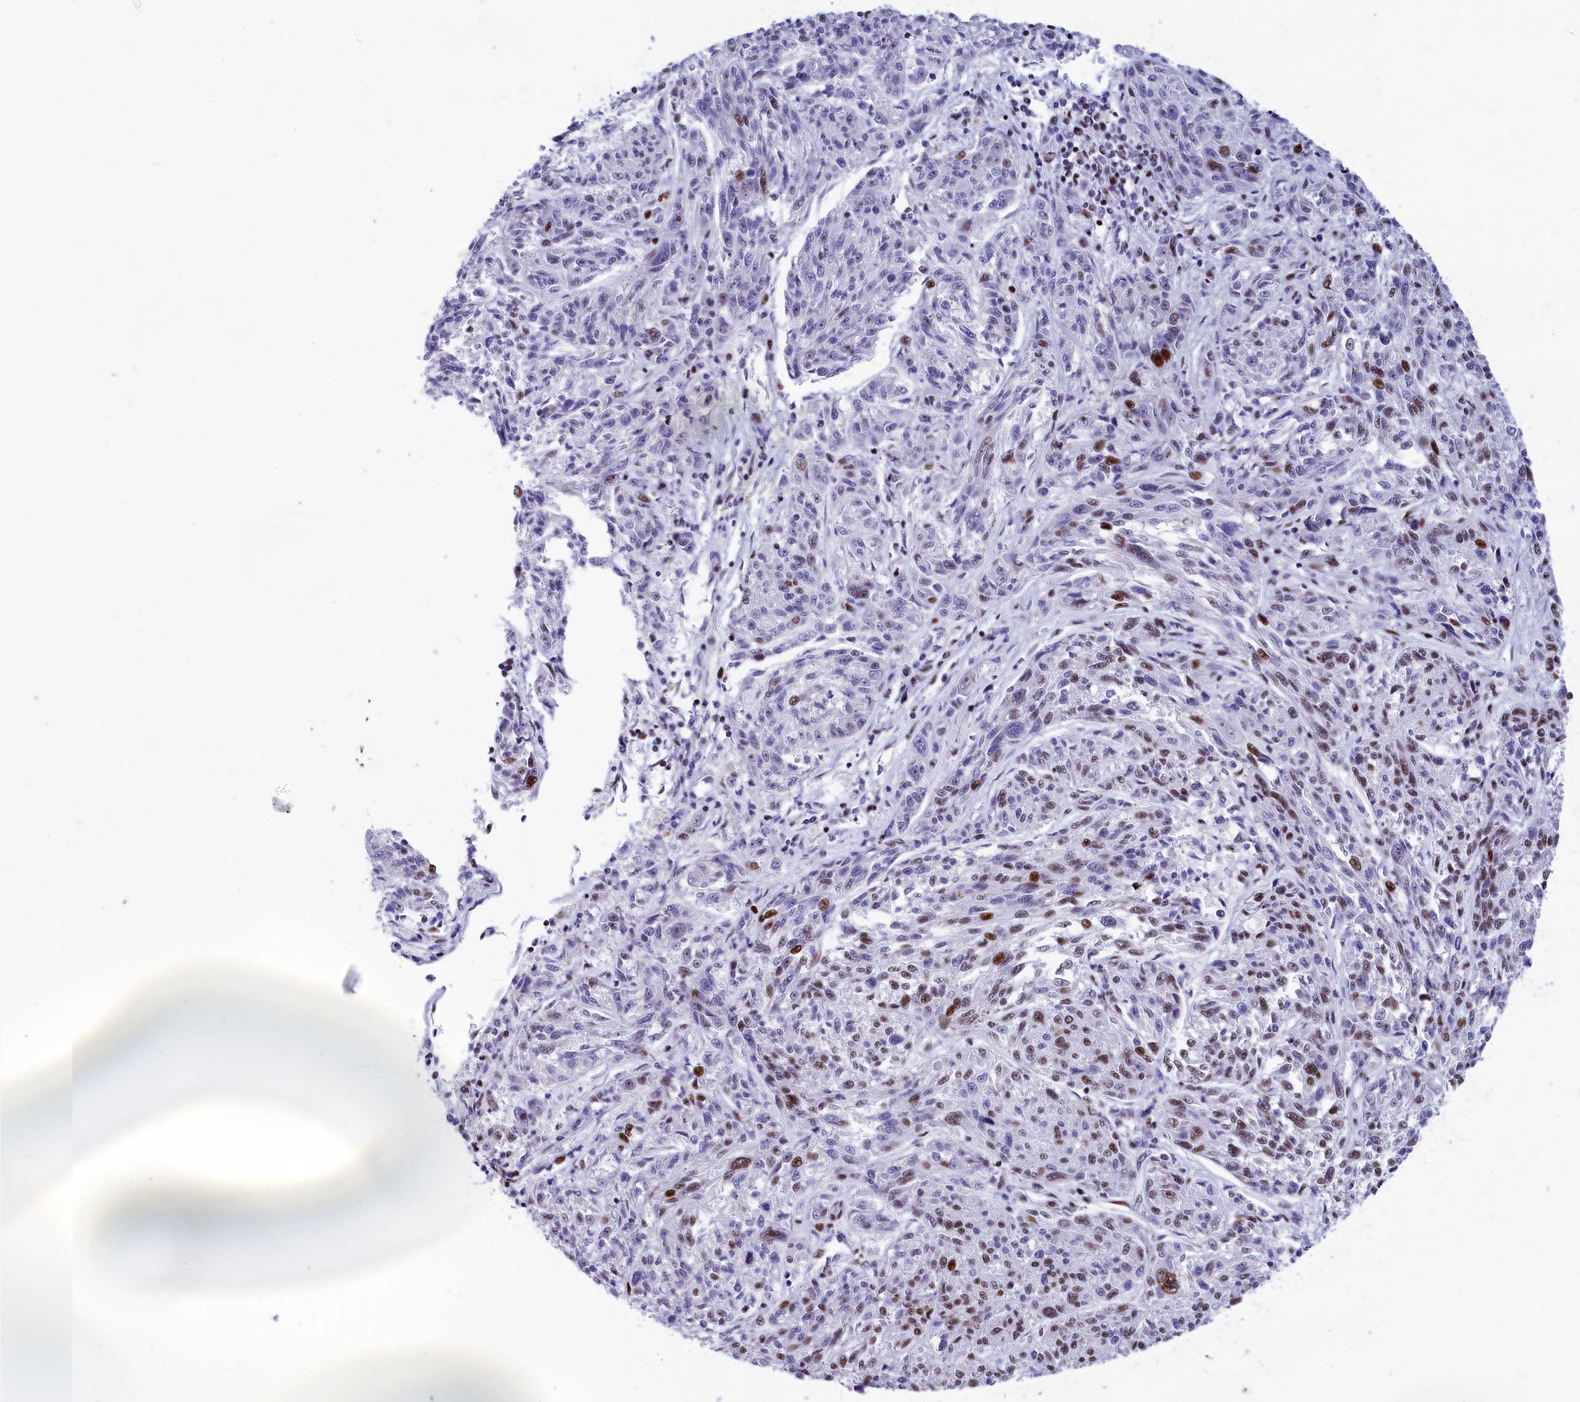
{"staining": {"intensity": "moderate", "quantity": "<25%", "location": "nuclear"}, "tissue": "melanoma", "cell_type": "Tumor cells", "image_type": "cancer", "snomed": [{"axis": "morphology", "description": "Malignant melanoma, NOS"}, {"axis": "topography", "description": "Skin"}], "caption": "Protein staining shows moderate nuclear expression in approximately <25% of tumor cells in malignant melanoma.", "gene": "NSA2", "patient": {"sex": "male", "age": 53}}